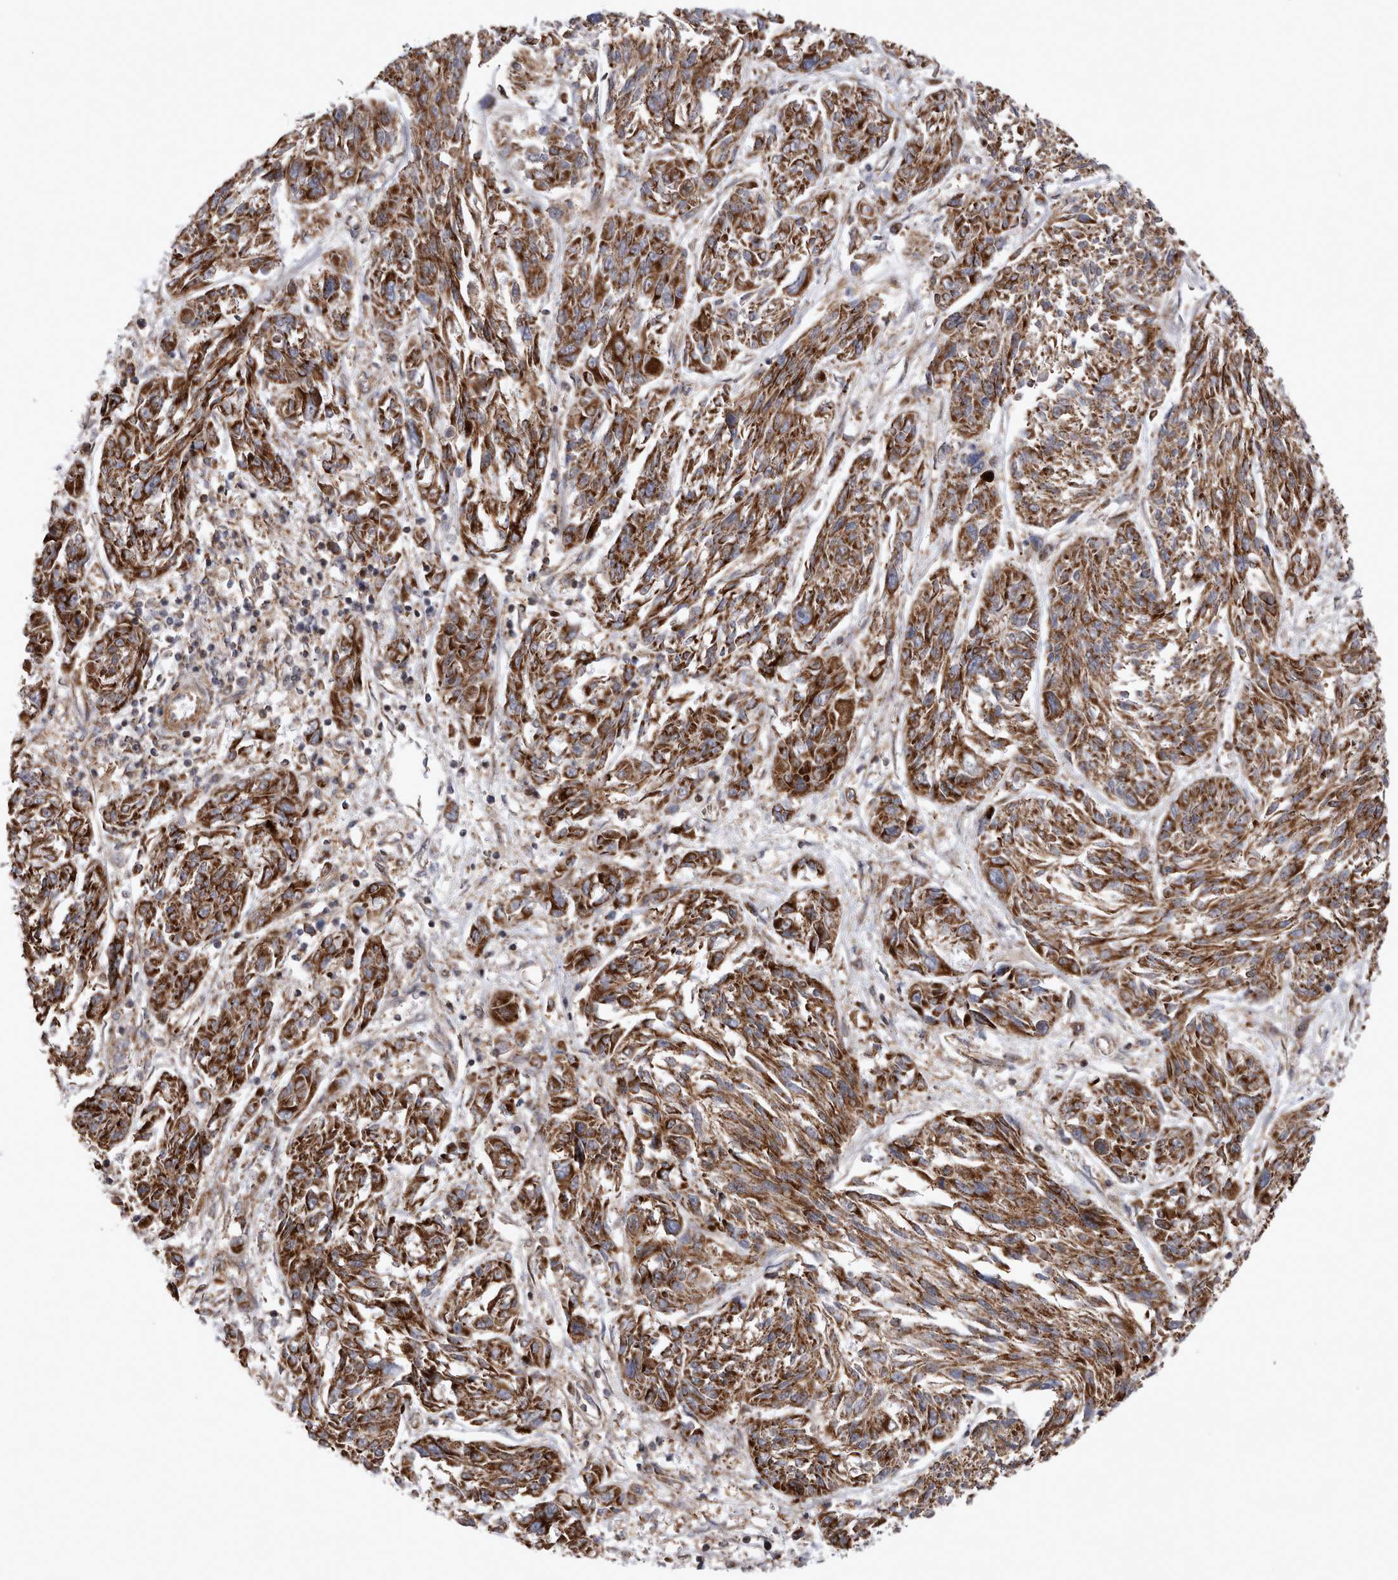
{"staining": {"intensity": "strong", "quantity": ">75%", "location": "cytoplasmic/membranous"}, "tissue": "melanoma", "cell_type": "Tumor cells", "image_type": "cancer", "snomed": [{"axis": "morphology", "description": "Malignant melanoma, NOS"}, {"axis": "topography", "description": "Skin"}], "caption": "A brown stain highlights strong cytoplasmic/membranous staining of a protein in melanoma tumor cells.", "gene": "TSPOAP1", "patient": {"sex": "male", "age": 53}}